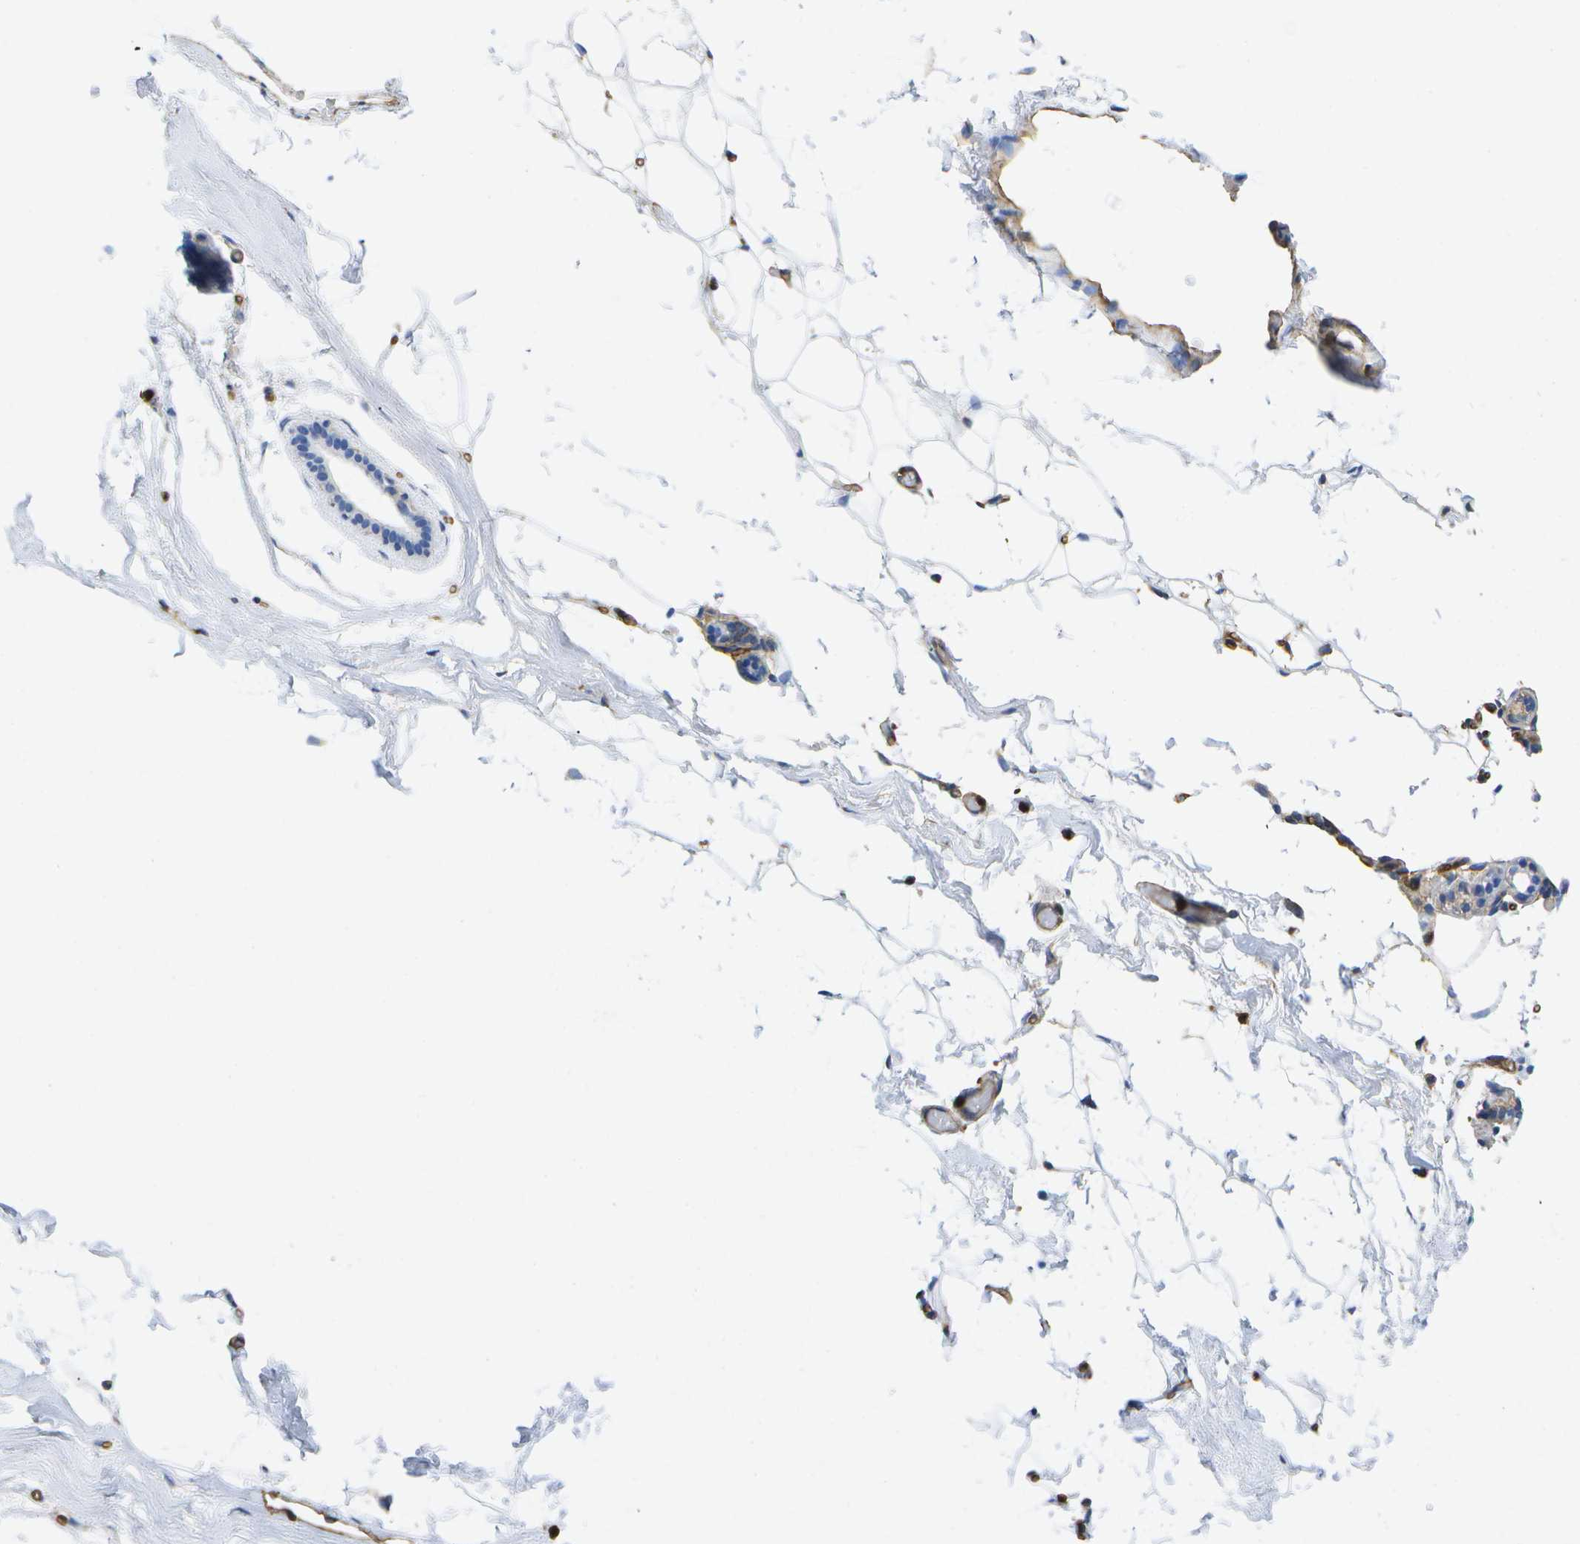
{"staining": {"intensity": "moderate", "quantity": "<25%", "location": "cytoplasmic/membranous"}, "tissue": "adipose tissue", "cell_type": "Adipocytes", "image_type": "normal", "snomed": [{"axis": "morphology", "description": "Normal tissue, NOS"}, {"axis": "topography", "description": "Breast"}, {"axis": "topography", "description": "Soft tissue"}], "caption": "The immunohistochemical stain shows moderate cytoplasmic/membranous positivity in adipocytes of unremarkable adipose tissue. (Brightfield microscopy of DAB IHC at high magnification).", "gene": "DYSF", "patient": {"sex": "female", "age": 75}}